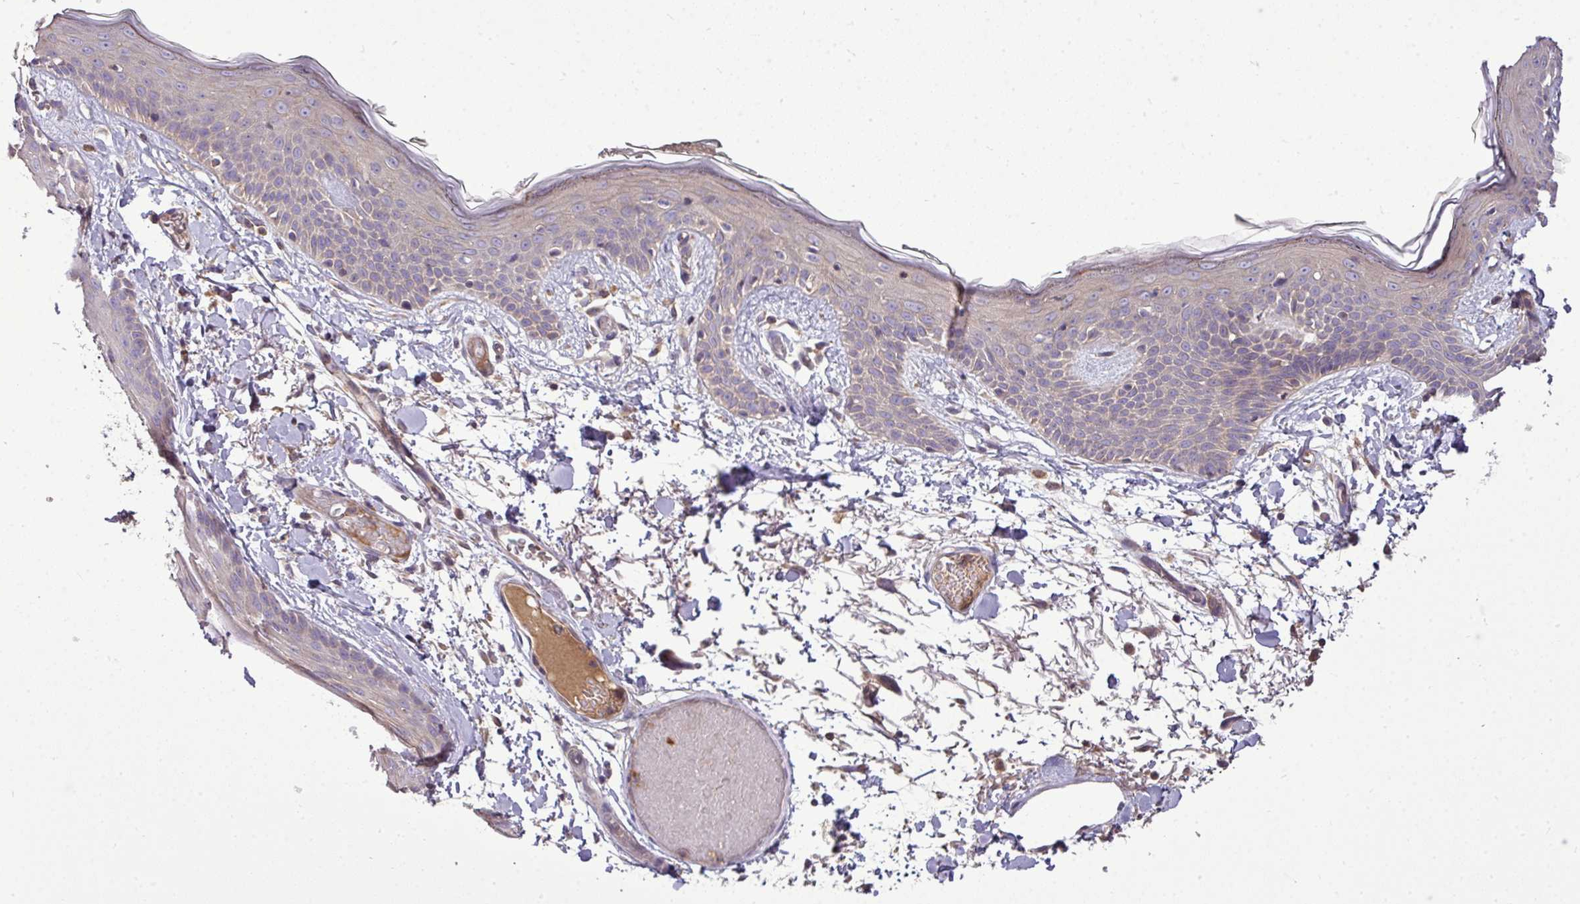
{"staining": {"intensity": "weak", "quantity": "25%-75%", "location": "cytoplasmic/membranous"}, "tissue": "skin", "cell_type": "Fibroblasts", "image_type": "normal", "snomed": [{"axis": "morphology", "description": "Normal tissue, NOS"}, {"axis": "topography", "description": "Skin"}], "caption": "Human skin stained for a protein (brown) displays weak cytoplasmic/membranous positive expression in about 25%-75% of fibroblasts.", "gene": "STAT5A", "patient": {"sex": "male", "age": 79}}